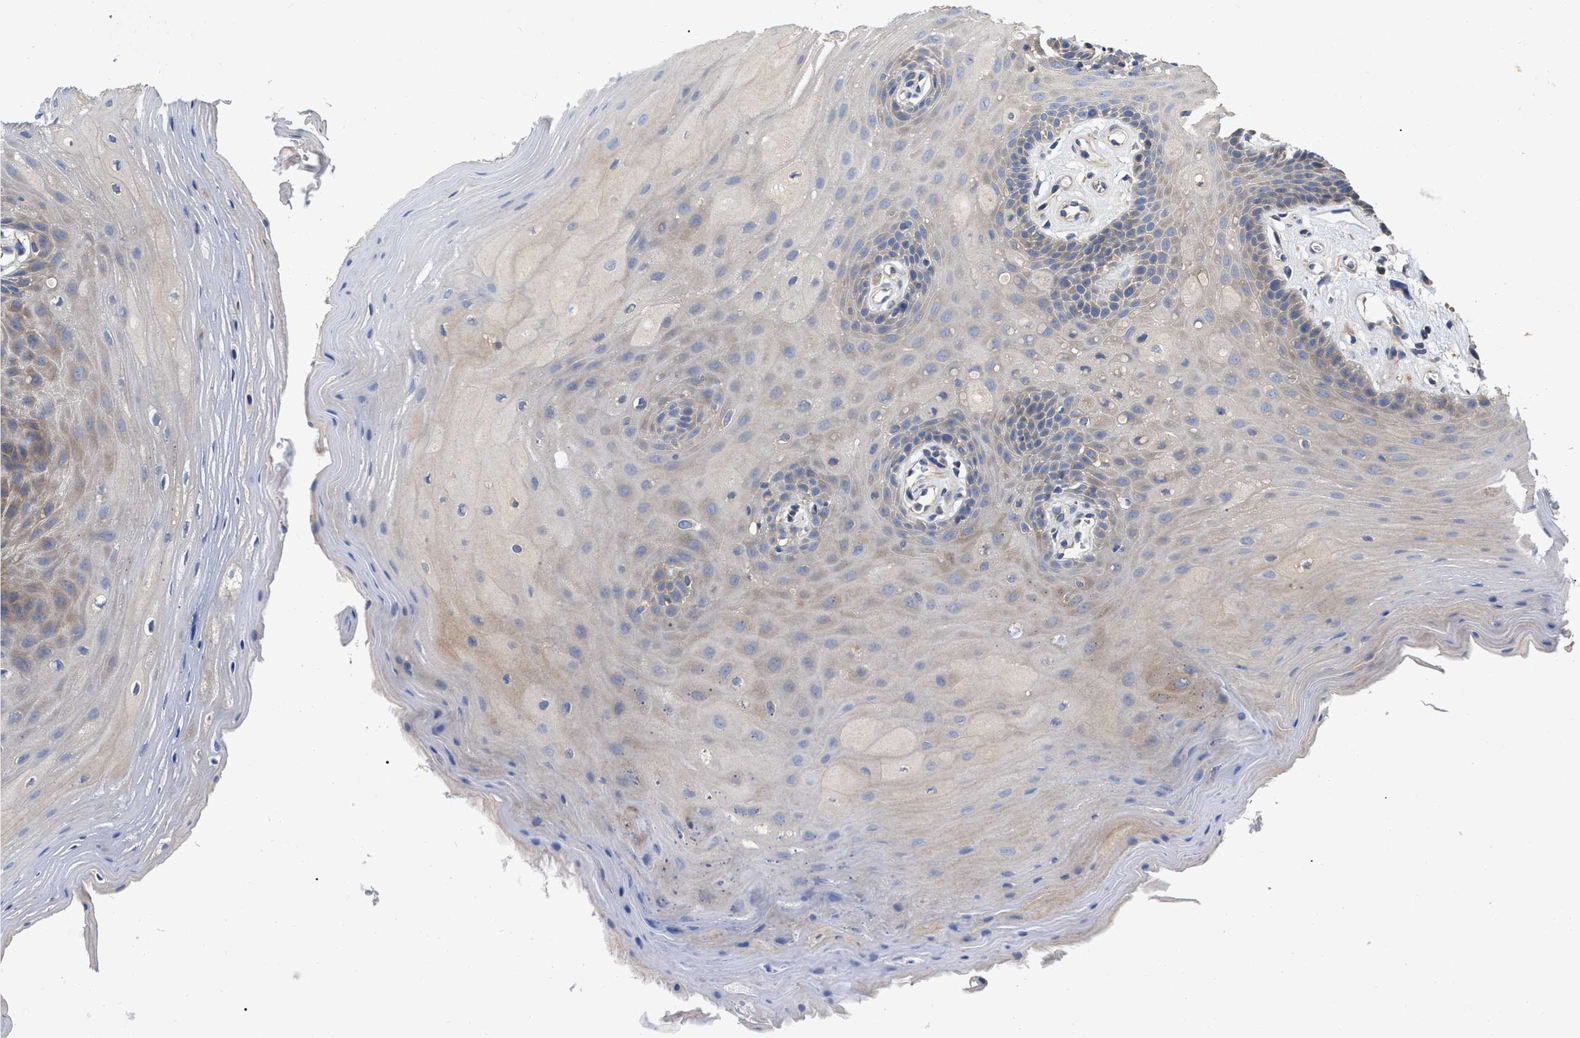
{"staining": {"intensity": "weak", "quantity": "25%-75%", "location": "cytoplasmic/membranous"}, "tissue": "oral mucosa", "cell_type": "Squamous epithelial cells", "image_type": "normal", "snomed": [{"axis": "morphology", "description": "Normal tissue, NOS"}, {"axis": "morphology", "description": "Squamous cell carcinoma, NOS"}, {"axis": "topography", "description": "Oral tissue"}, {"axis": "topography", "description": "Head-Neck"}], "caption": "A photomicrograph of oral mucosa stained for a protein exhibits weak cytoplasmic/membranous brown staining in squamous epithelial cells.", "gene": "RAP1GDS1", "patient": {"sex": "male", "age": 71}}